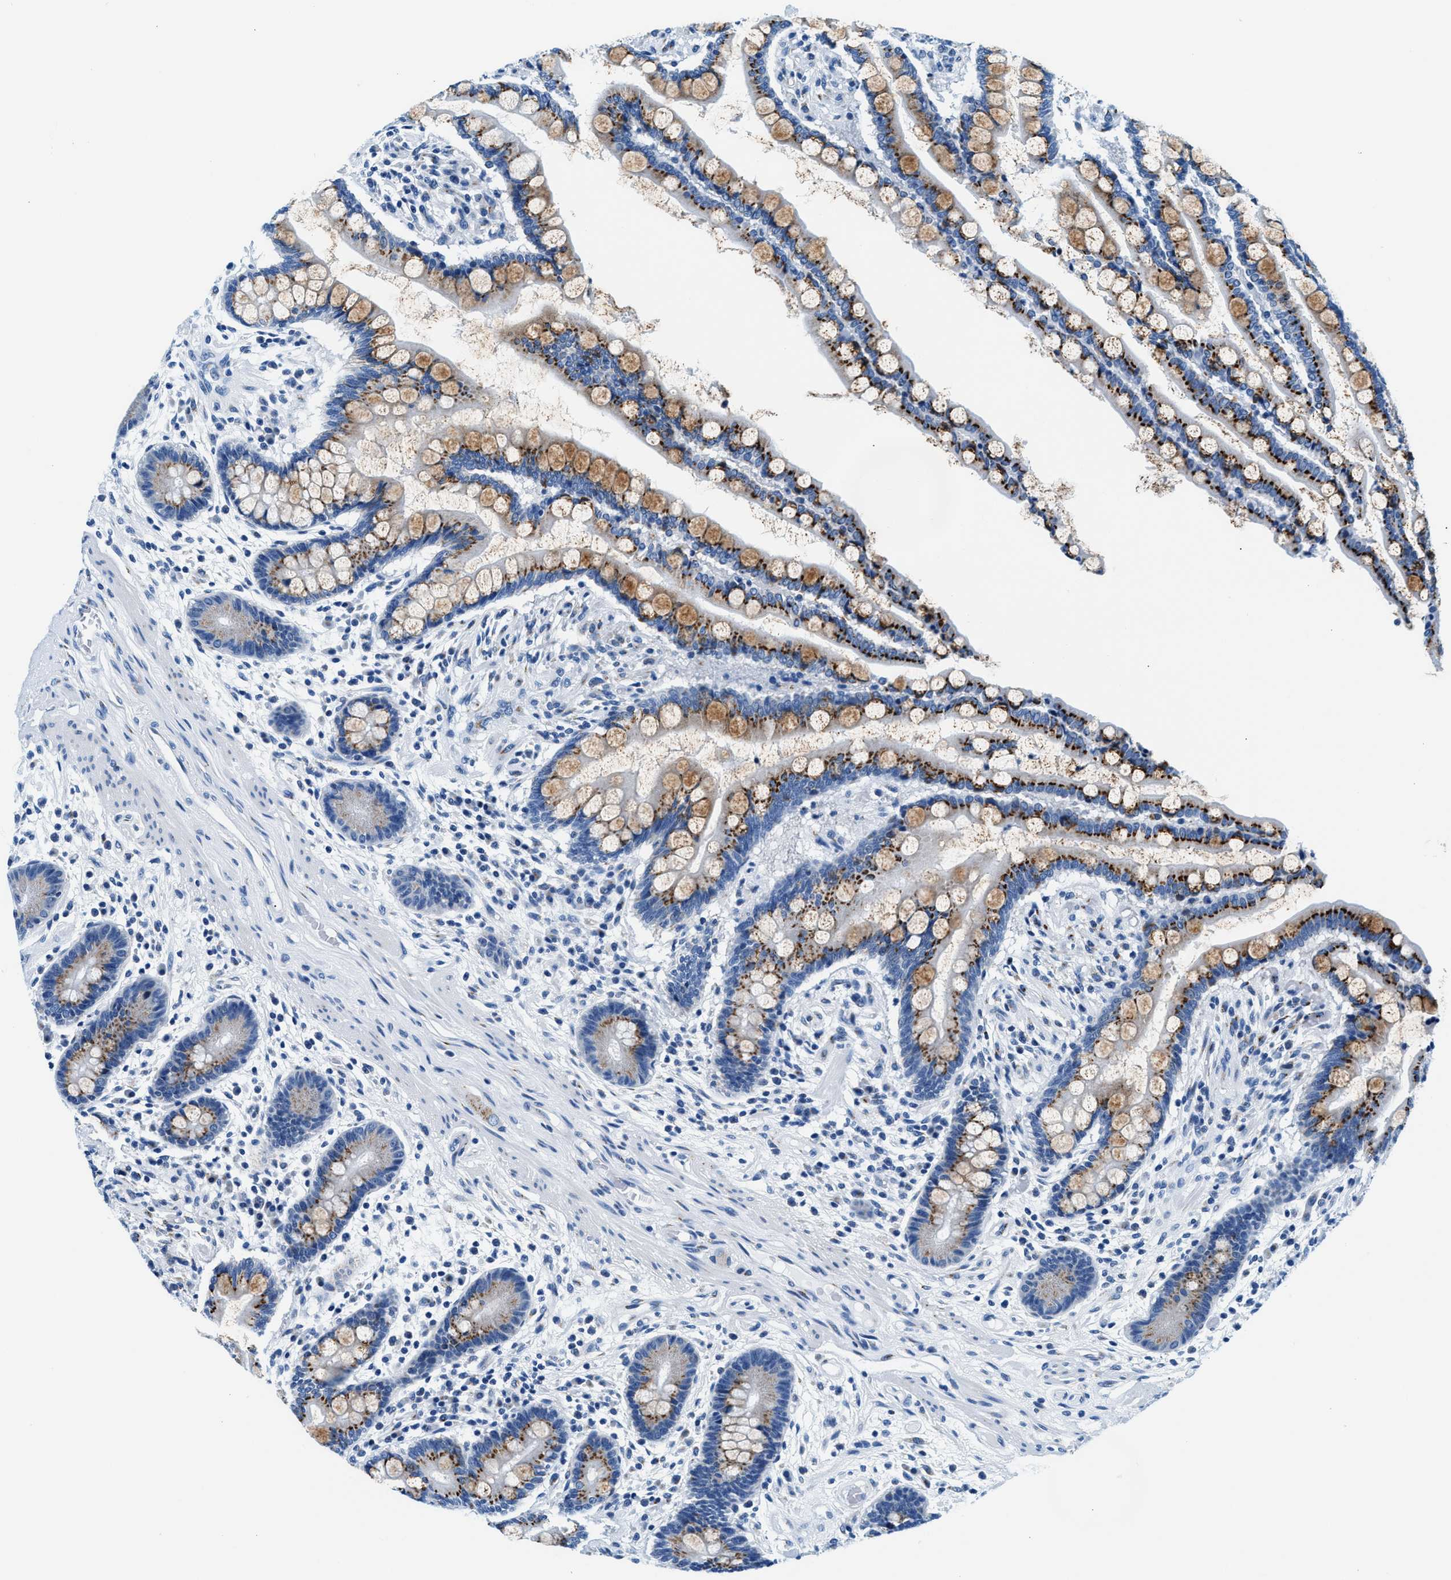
{"staining": {"intensity": "negative", "quantity": "none", "location": "none"}, "tissue": "colon", "cell_type": "Endothelial cells", "image_type": "normal", "snomed": [{"axis": "morphology", "description": "Normal tissue, NOS"}, {"axis": "topography", "description": "Colon"}], "caption": "This photomicrograph is of benign colon stained with IHC to label a protein in brown with the nuclei are counter-stained blue. There is no positivity in endothelial cells.", "gene": "VPS53", "patient": {"sex": "male", "age": 73}}